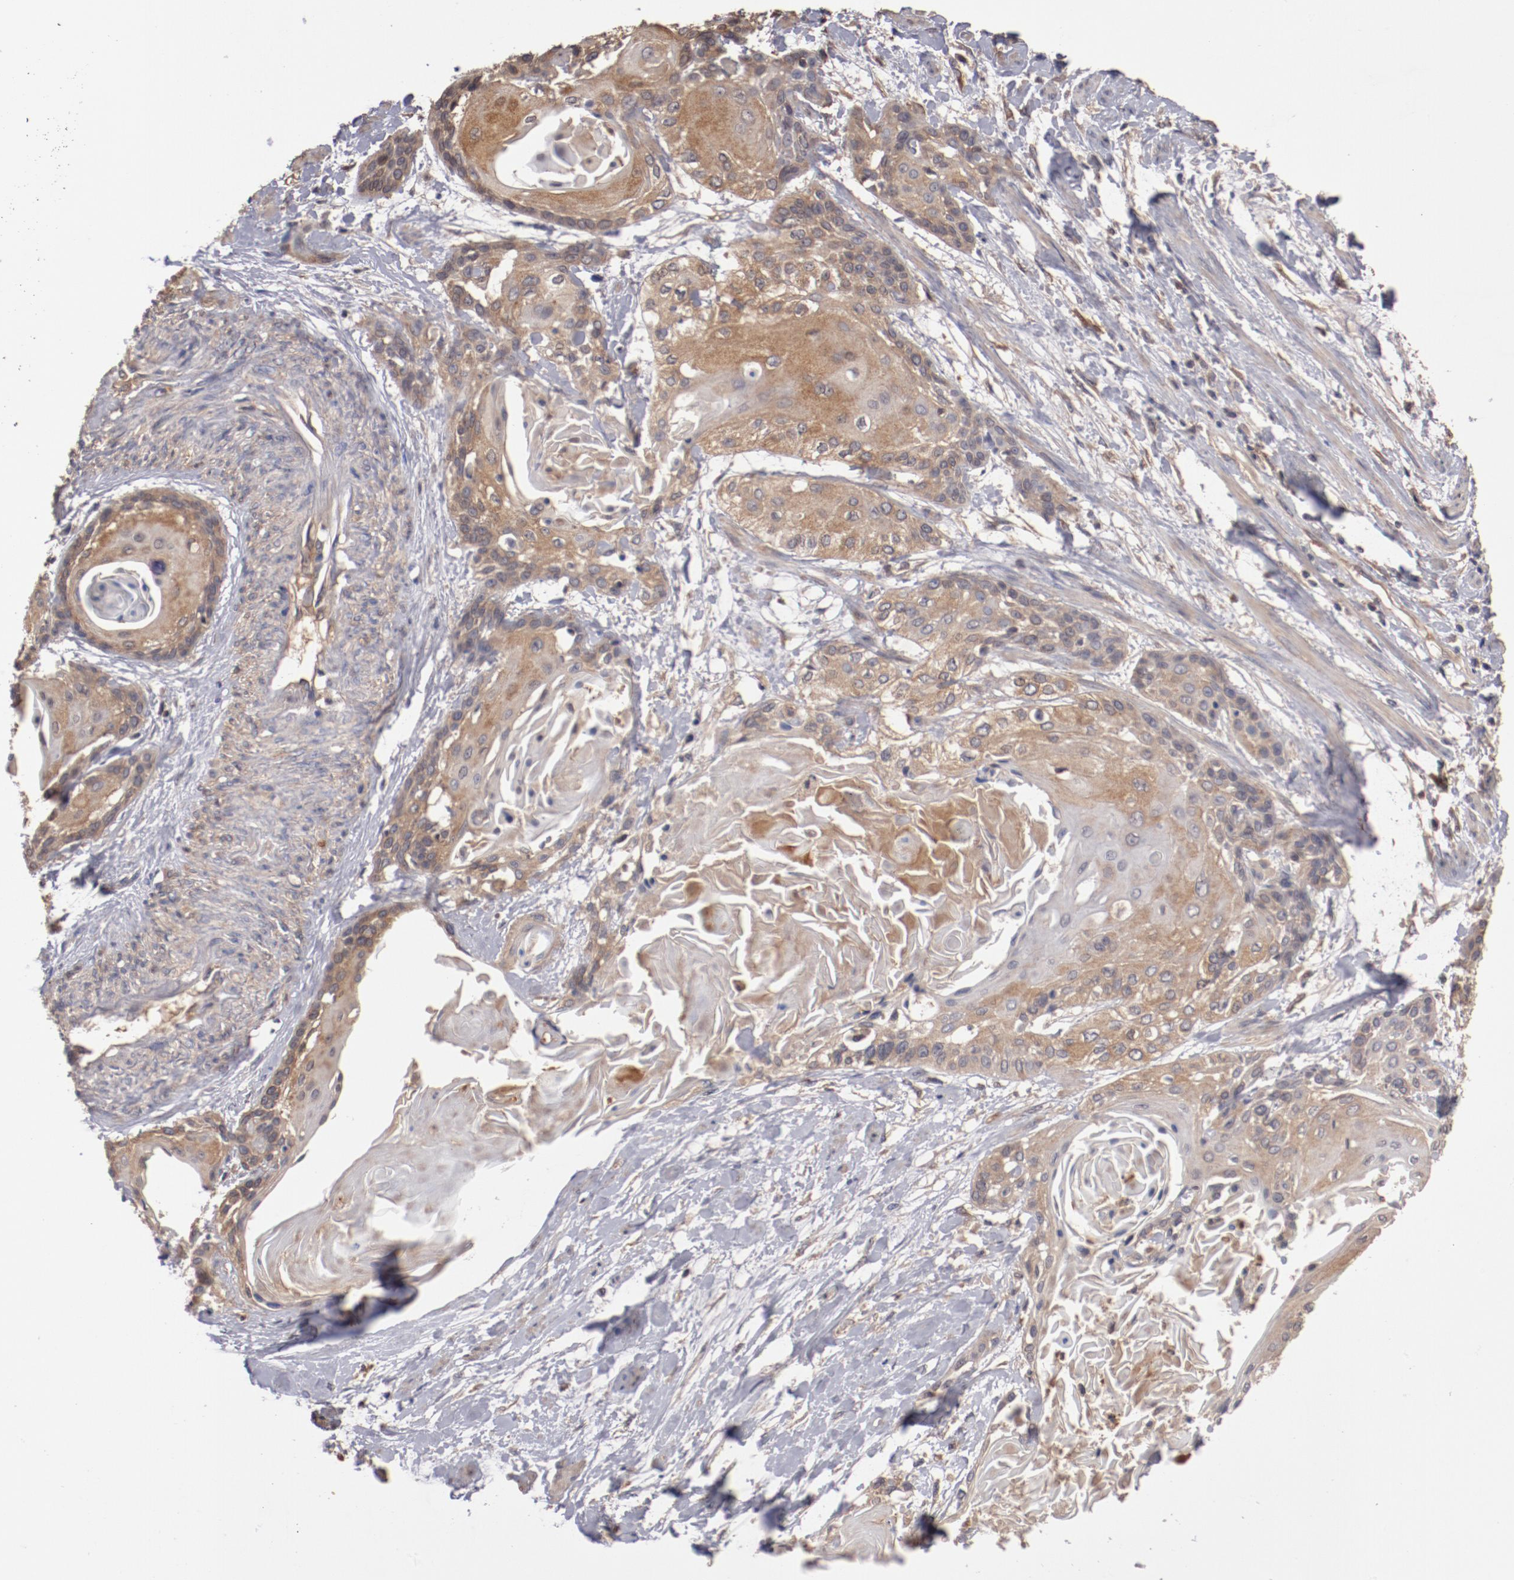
{"staining": {"intensity": "moderate", "quantity": ">75%", "location": "cytoplasmic/membranous"}, "tissue": "cervical cancer", "cell_type": "Tumor cells", "image_type": "cancer", "snomed": [{"axis": "morphology", "description": "Squamous cell carcinoma, NOS"}, {"axis": "topography", "description": "Cervix"}], "caption": "A brown stain highlights moderate cytoplasmic/membranous expression of a protein in squamous cell carcinoma (cervical) tumor cells.", "gene": "SERPINA7", "patient": {"sex": "female", "age": 57}}